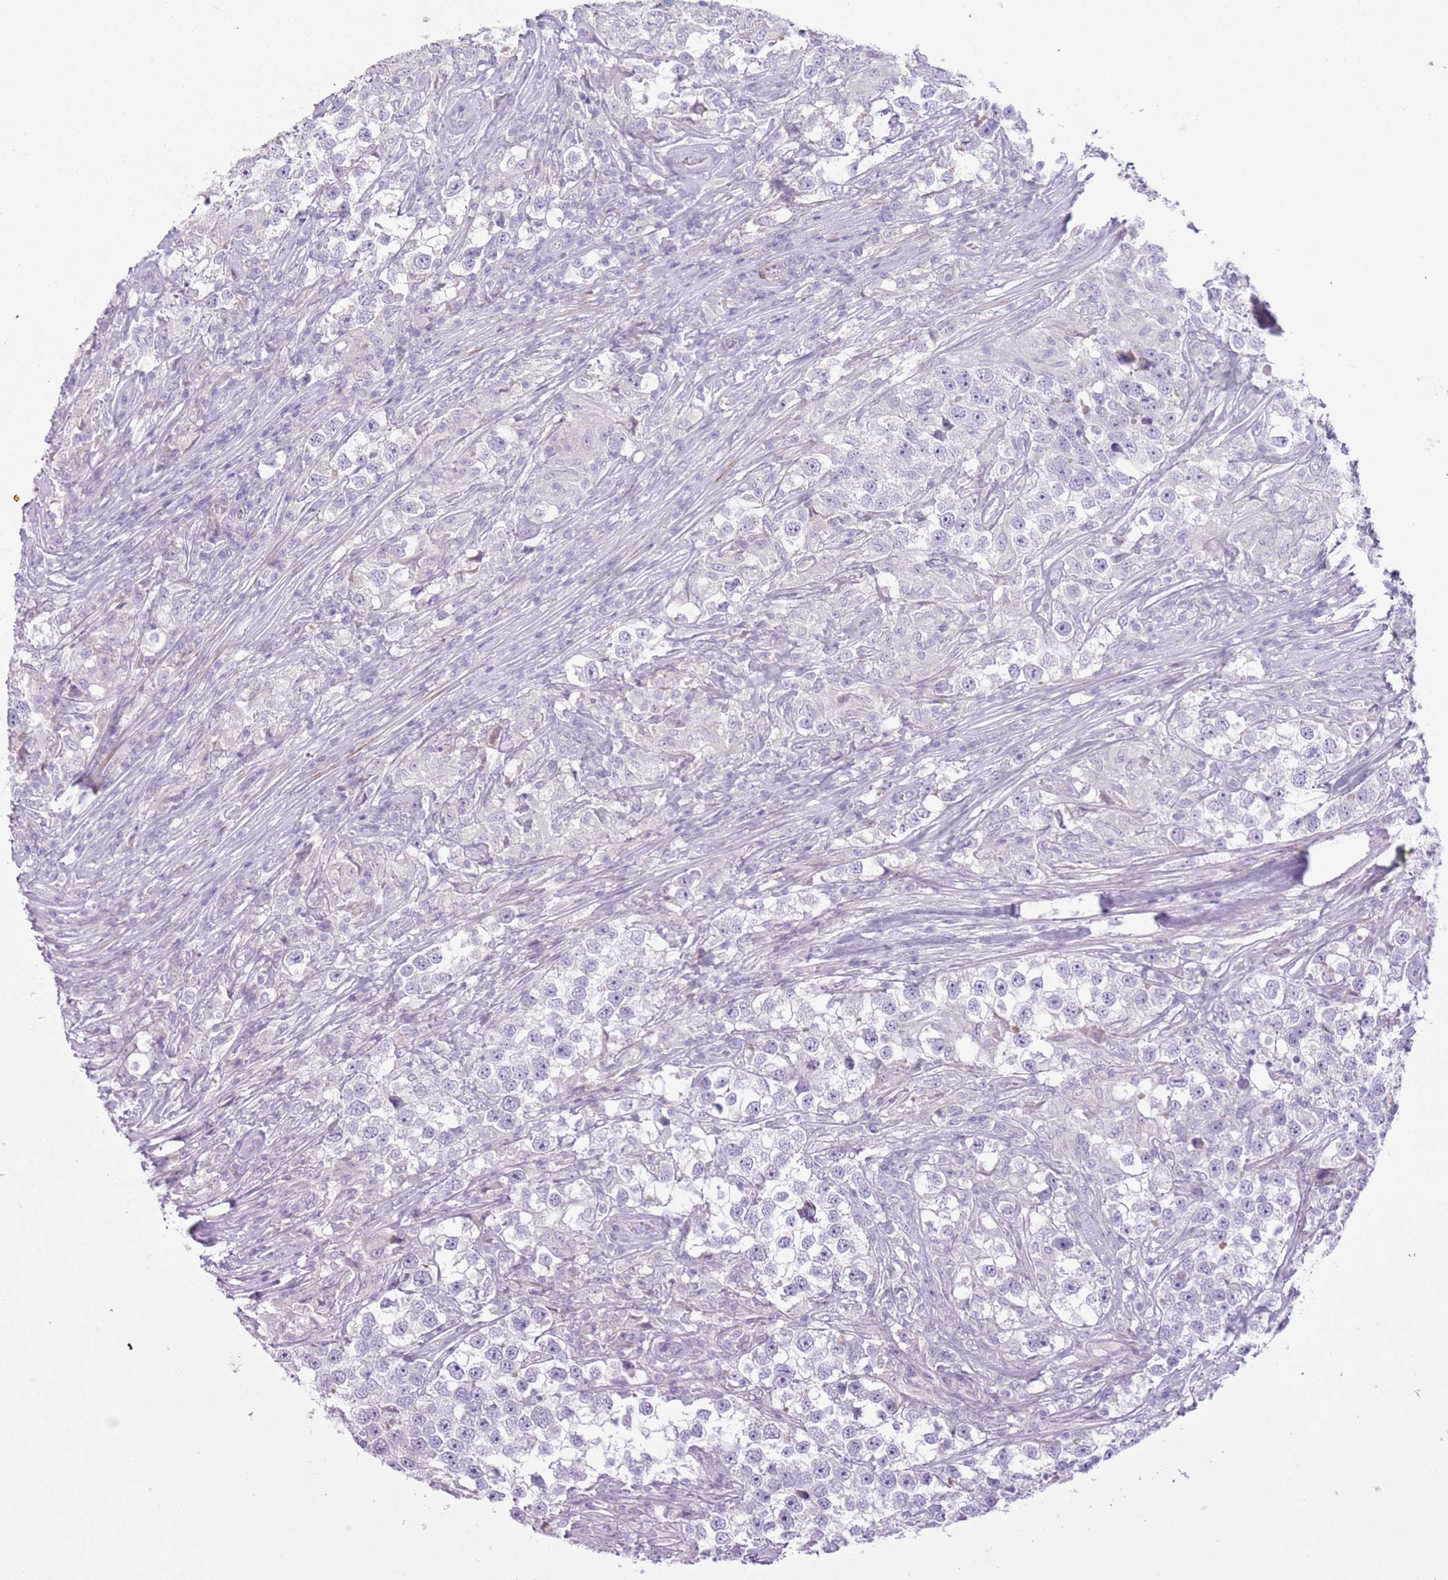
{"staining": {"intensity": "negative", "quantity": "none", "location": "none"}, "tissue": "testis cancer", "cell_type": "Tumor cells", "image_type": "cancer", "snomed": [{"axis": "morphology", "description": "Seminoma, NOS"}, {"axis": "topography", "description": "Testis"}], "caption": "IHC photomicrograph of neoplastic tissue: human testis cancer stained with DAB demonstrates no significant protein staining in tumor cells.", "gene": "ZNF239", "patient": {"sex": "male", "age": 46}}